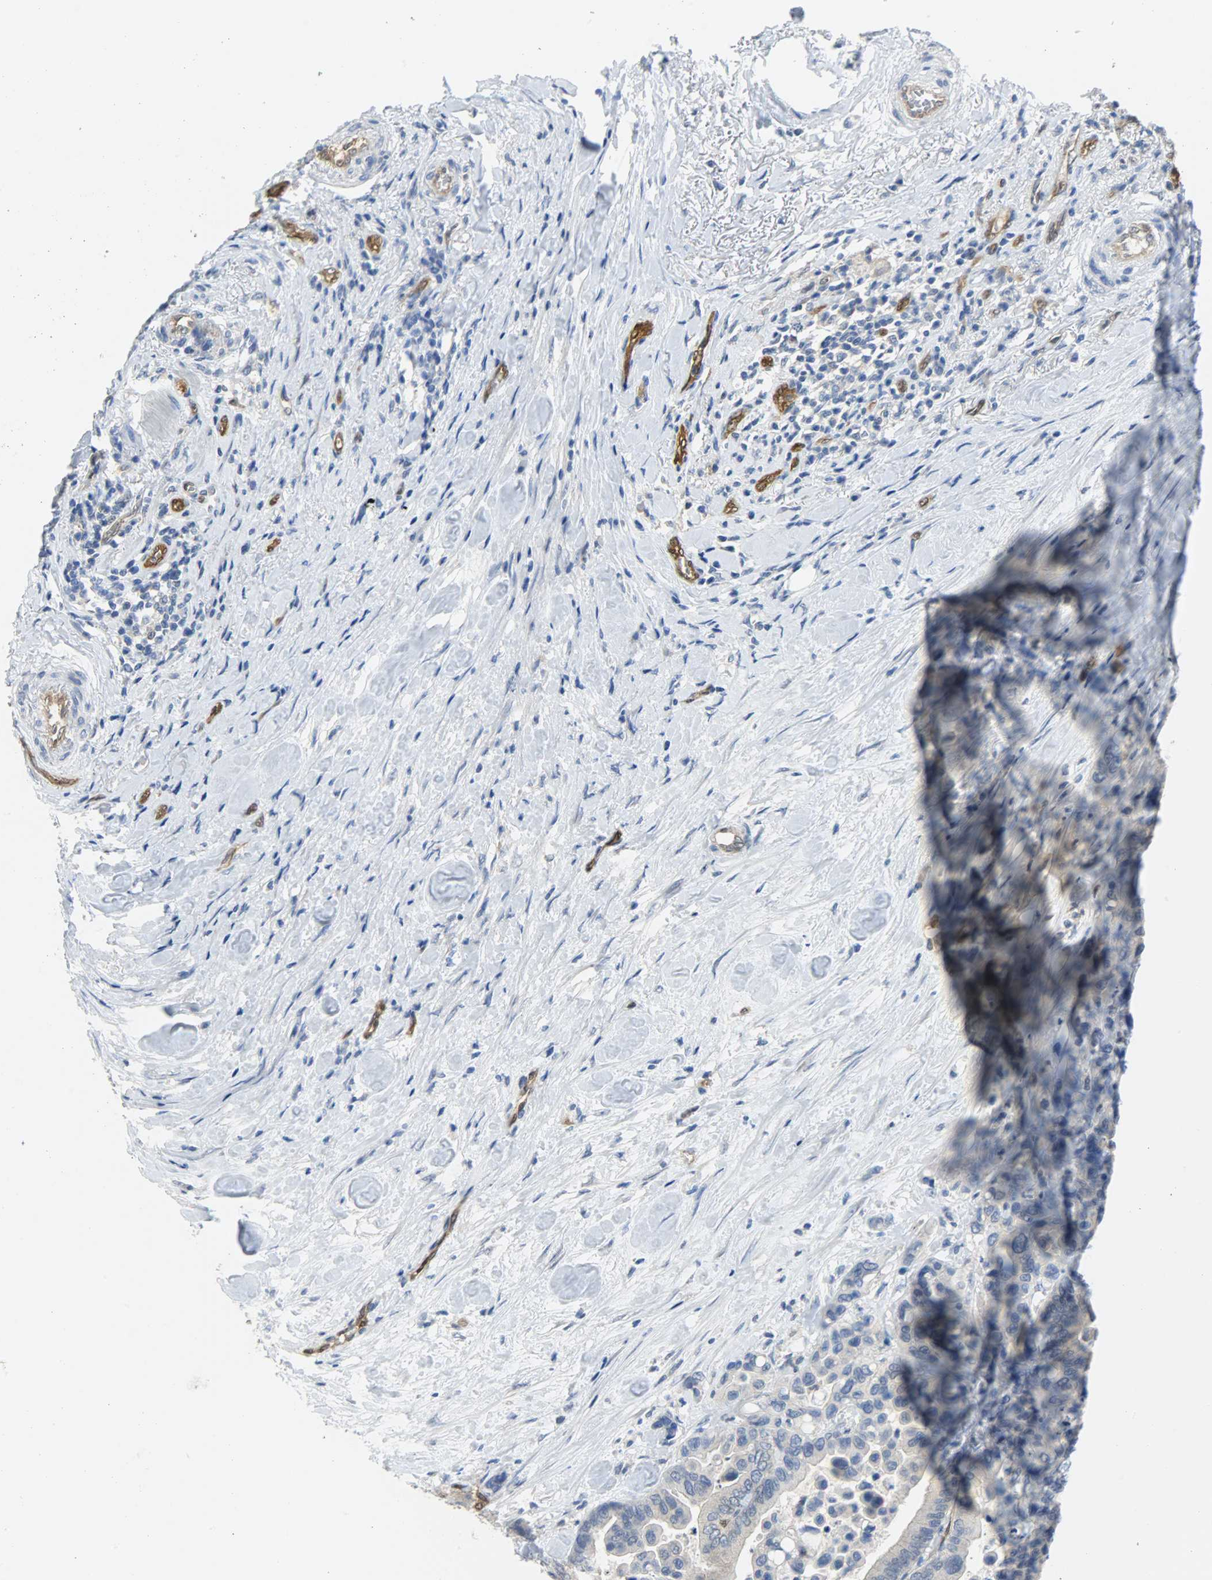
{"staining": {"intensity": "negative", "quantity": "none", "location": "none"}, "tissue": "colorectal cancer", "cell_type": "Tumor cells", "image_type": "cancer", "snomed": [{"axis": "morphology", "description": "Adenocarcinoma, NOS"}, {"axis": "topography", "description": "Colon"}], "caption": "Immunohistochemistry (IHC) histopathology image of neoplastic tissue: human colorectal adenocarcinoma stained with DAB (3,3'-diaminobenzidine) displays no significant protein positivity in tumor cells.", "gene": "FKBP1A", "patient": {"sex": "male", "age": 82}}